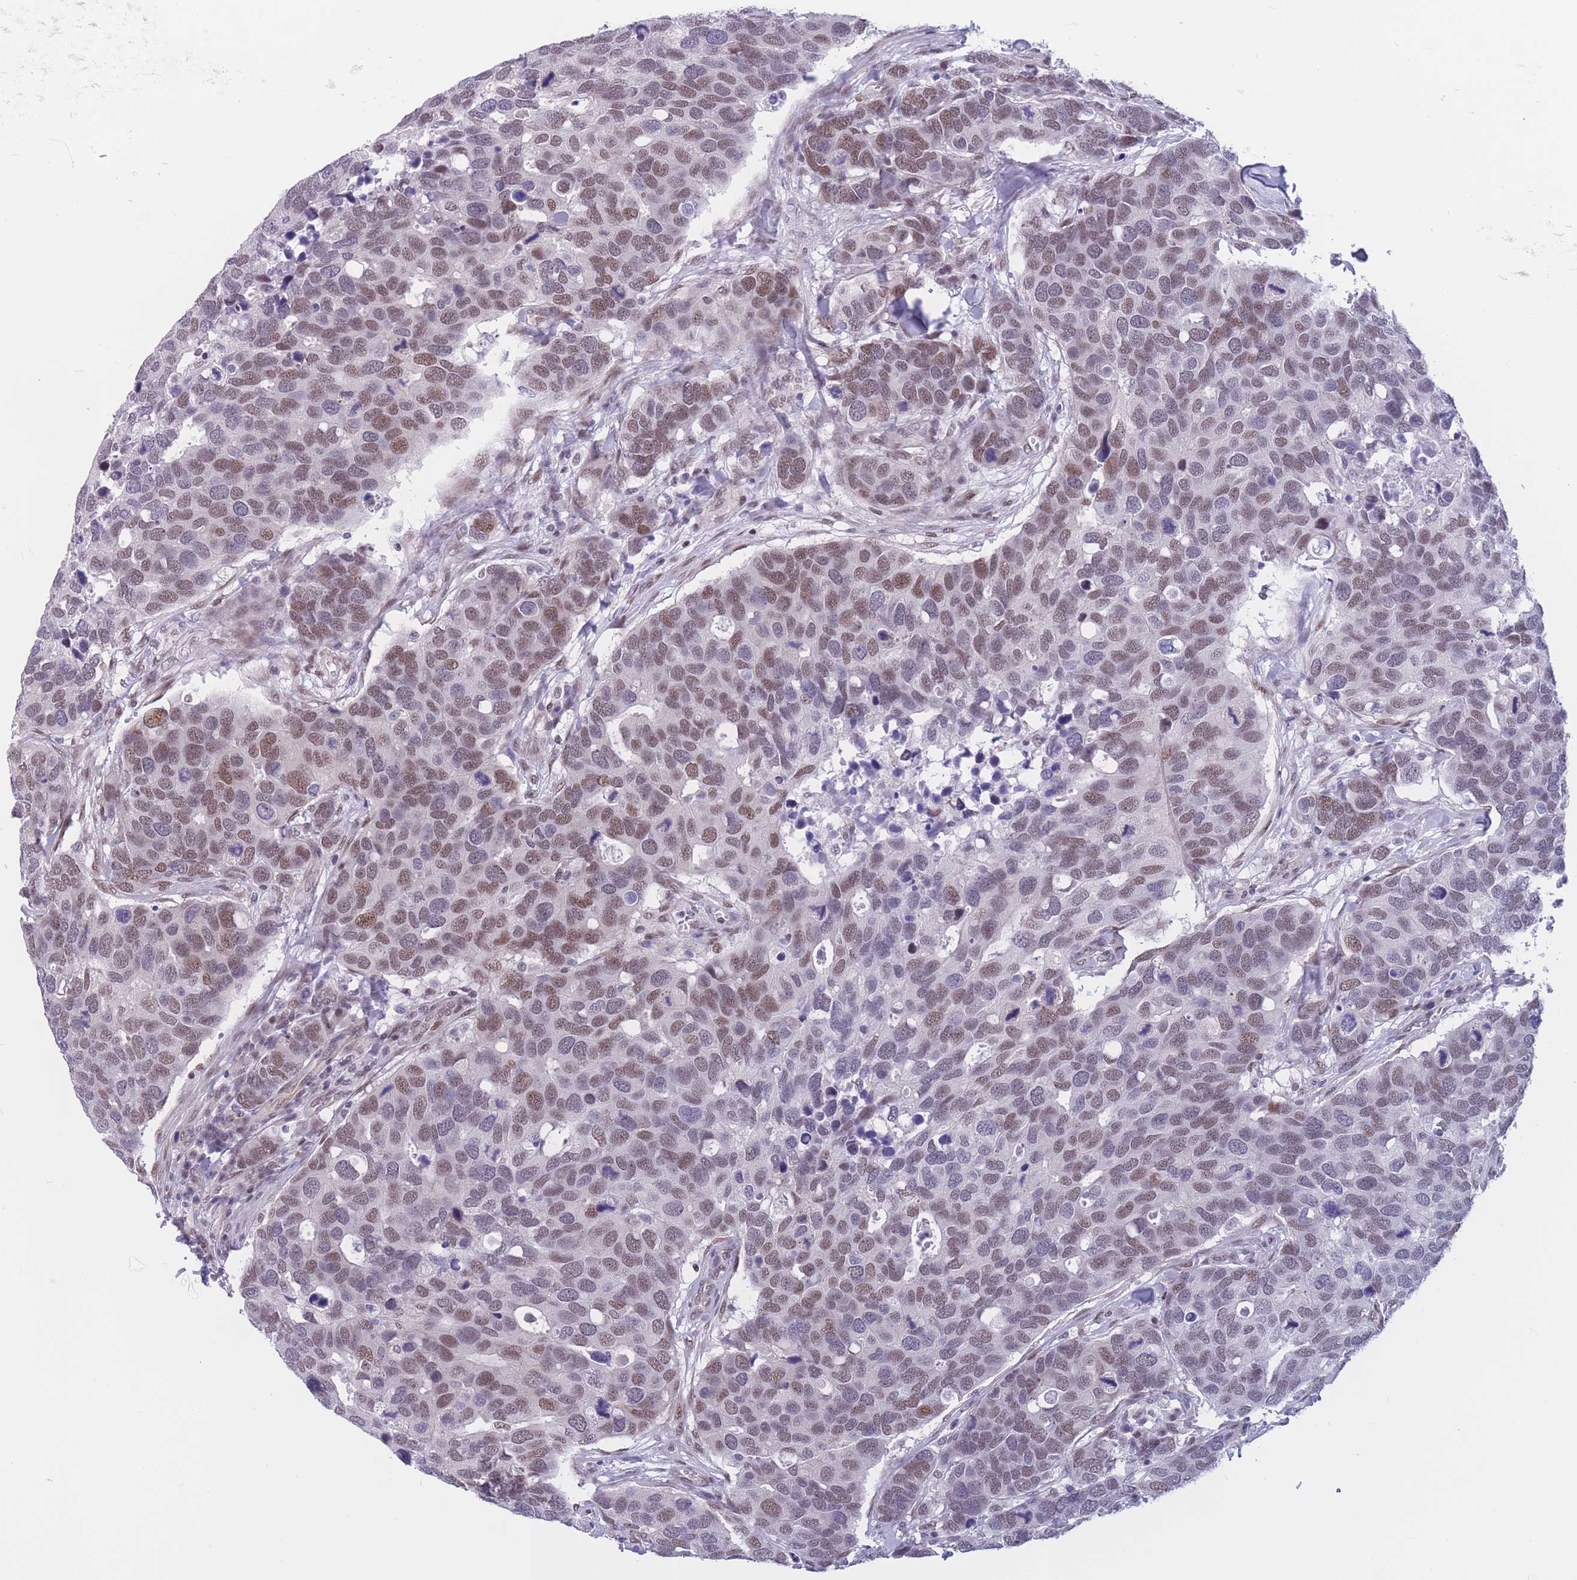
{"staining": {"intensity": "moderate", "quantity": "25%-75%", "location": "nuclear"}, "tissue": "breast cancer", "cell_type": "Tumor cells", "image_type": "cancer", "snomed": [{"axis": "morphology", "description": "Duct carcinoma"}, {"axis": "topography", "description": "Breast"}], "caption": "An IHC micrograph of neoplastic tissue is shown. Protein staining in brown highlights moderate nuclear positivity in infiltrating ductal carcinoma (breast) within tumor cells.", "gene": "BCL9L", "patient": {"sex": "female", "age": 83}}